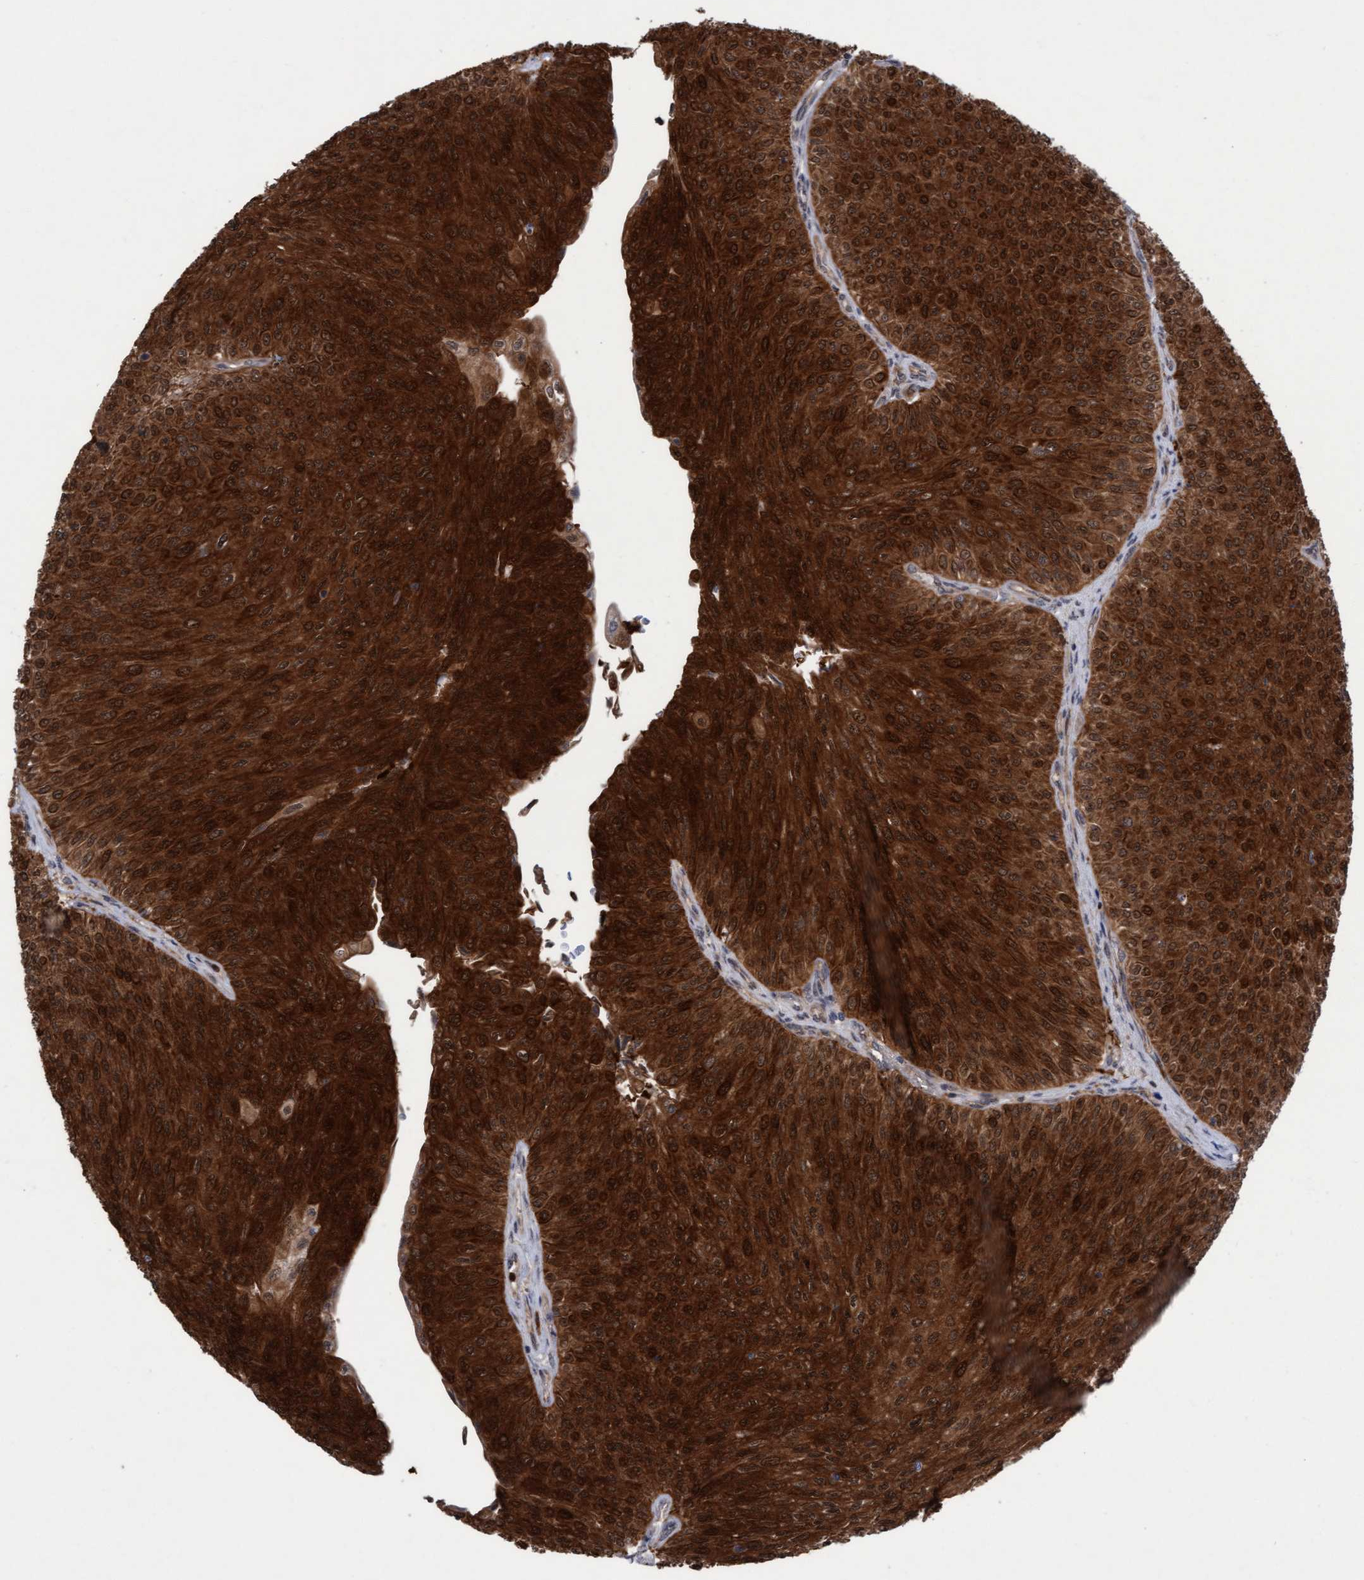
{"staining": {"intensity": "strong", "quantity": ">75%", "location": "cytoplasmic/membranous,nuclear"}, "tissue": "urothelial cancer", "cell_type": "Tumor cells", "image_type": "cancer", "snomed": [{"axis": "morphology", "description": "Urothelial carcinoma, Low grade"}, {"axis": "topography", "description": "Urinary bladder"}], "caption": "A high-resolution photomicrograph shows IHC staining of urothelial cancer, which reveals strong cytoplasmic/membranous and nuclear expression in approximately >75% of tumor cells. The protein of interest is stained brown, and the nuclei are stained in blue (DAB (3,3'-diaminobenzidine) IHC with brightfield microscopy, high magnification).", "gene": "RAP1GAP2", "patient": {"sex": "male", "age": 78}}